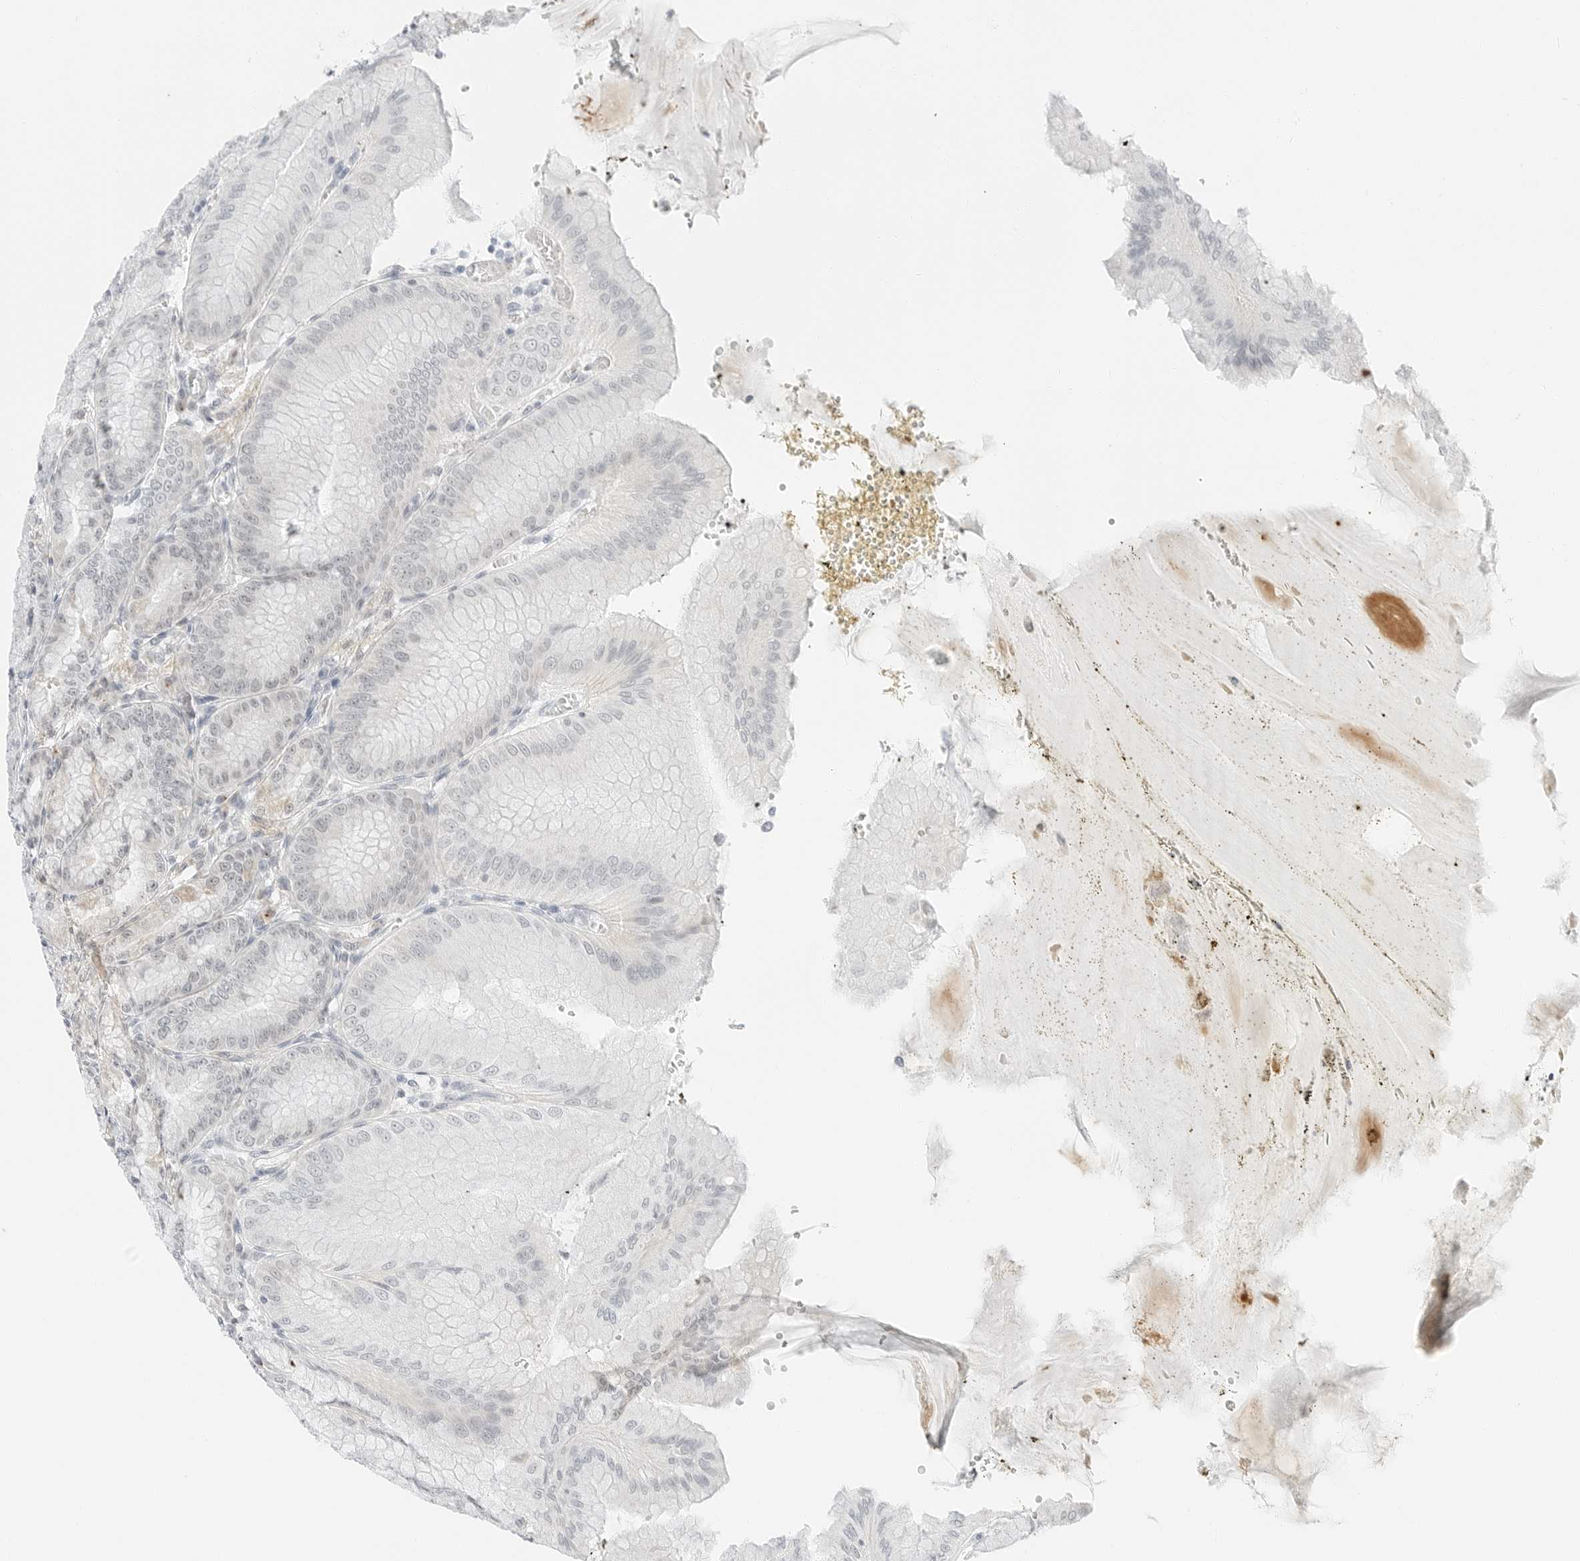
{"staining": {"intensity": "weak", "quantity": "<25%", "location": "nuclear"}, "tissue": "stomach", "cell_type": "Glandular cells", "image_type": "normal", "snomed": [{"axis": "morphology", "description": "Normal tissue, NOS"}, {"axis": "topography", "description": "Stomach, lower"}], "caption": "High power microscopy micrograph of an immunohistochemistry micrograph of unremarkable stomach, revealing no significant positivity in glandular cells.", "gene": "CCSAP", "patient": {"sex": "male", "age": 71}}